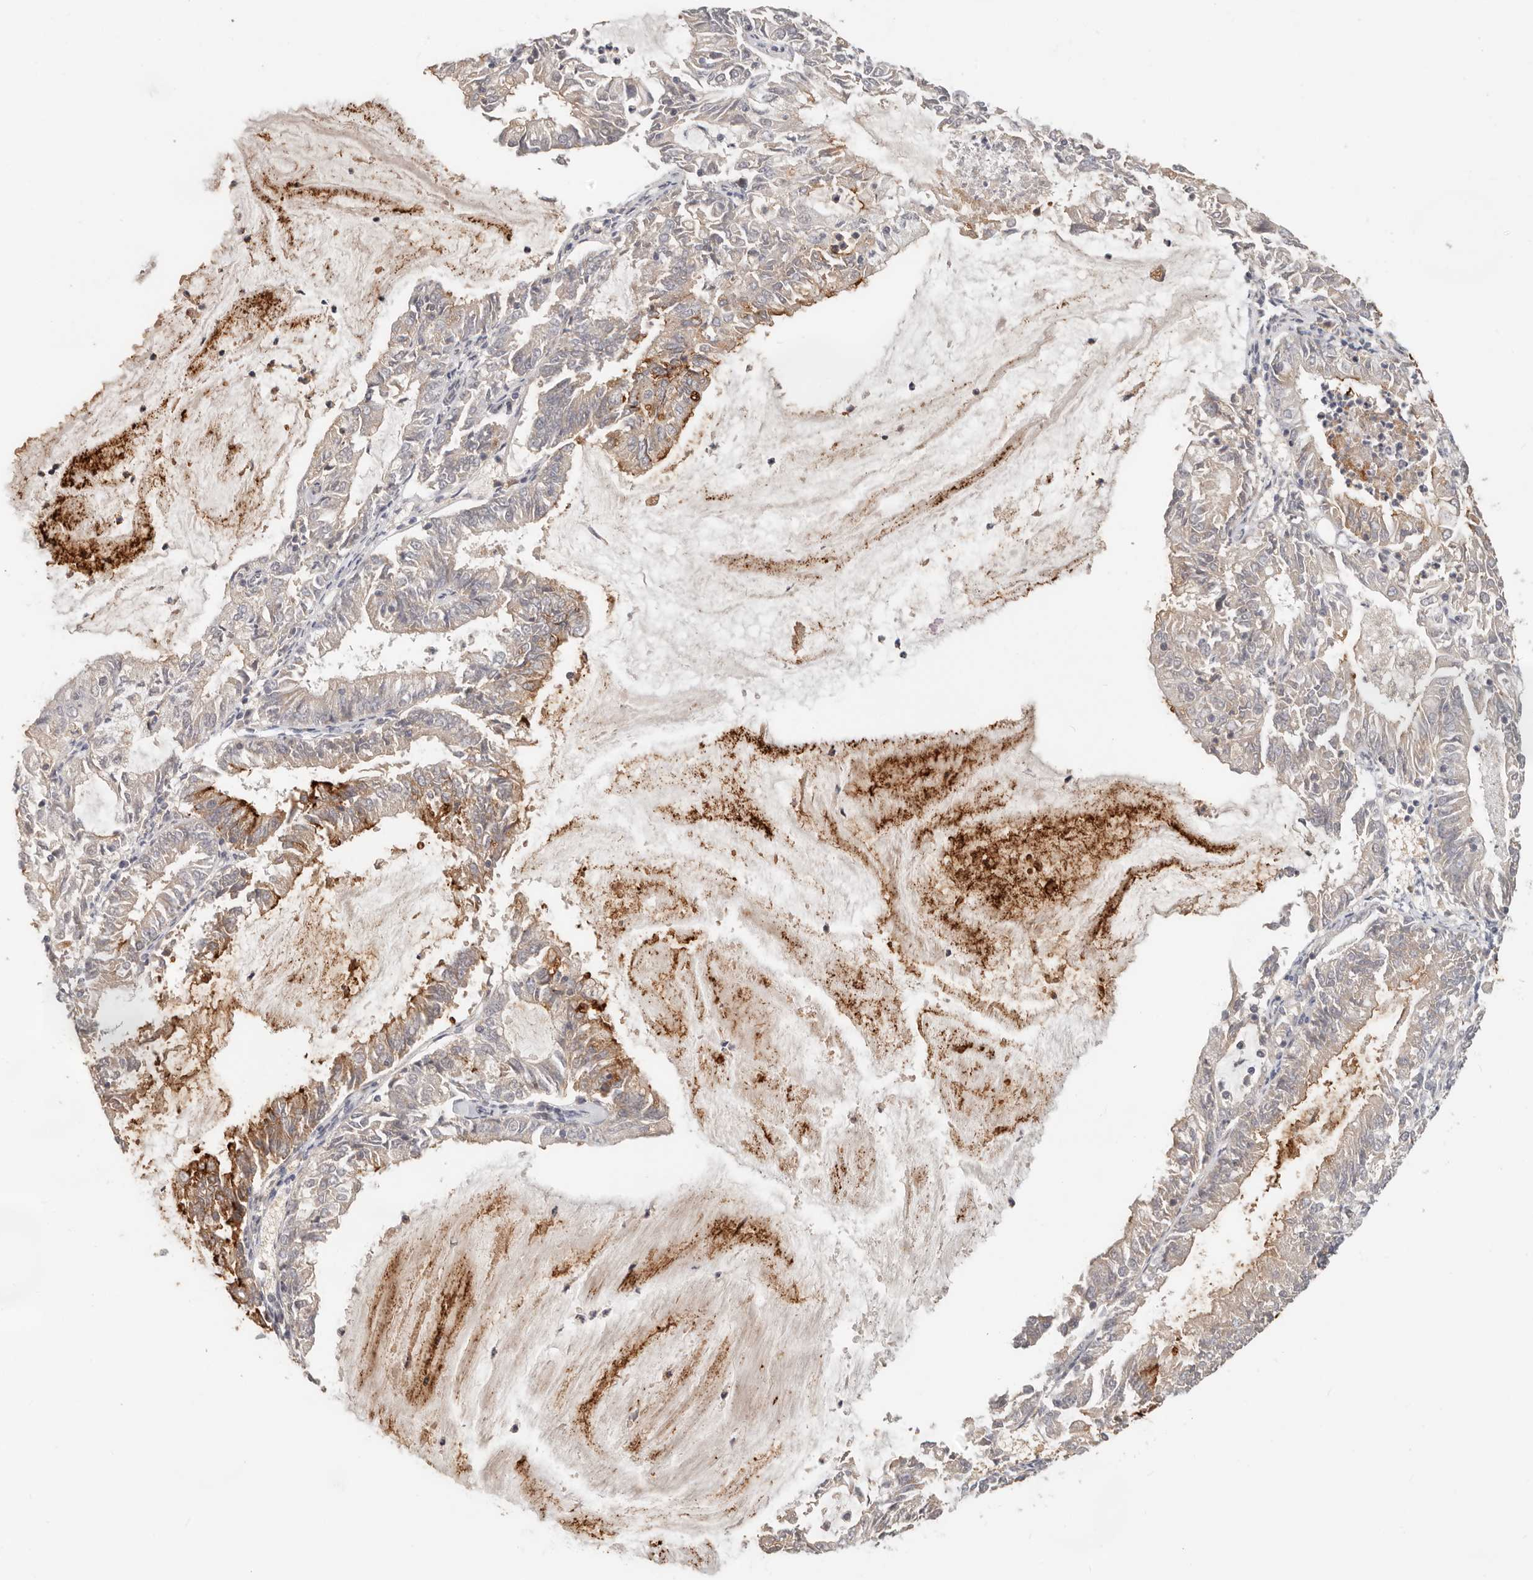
{"staining": {"intensity": "weak", "quantity": "25%-75%", "location": "cytoplasmic/membranous"}, "tissue": "endometrial cancer", "cell_type": "Tumor cells", "image_type": "cancer", "snomed": [{"axis": "morphology", "description": "Adenocarcinoma, NOS"}, {"axis": "topography", "description": "Endometrium"}], "caption": "The histopathology image reveals staining of endometrial adenocarcinoma, revealing weak cytoplasmic/membranous protein staining (brown color) within tumor cells.", "gene": "ZRANB1", "patient": {"sex": "female", "age": 57}}